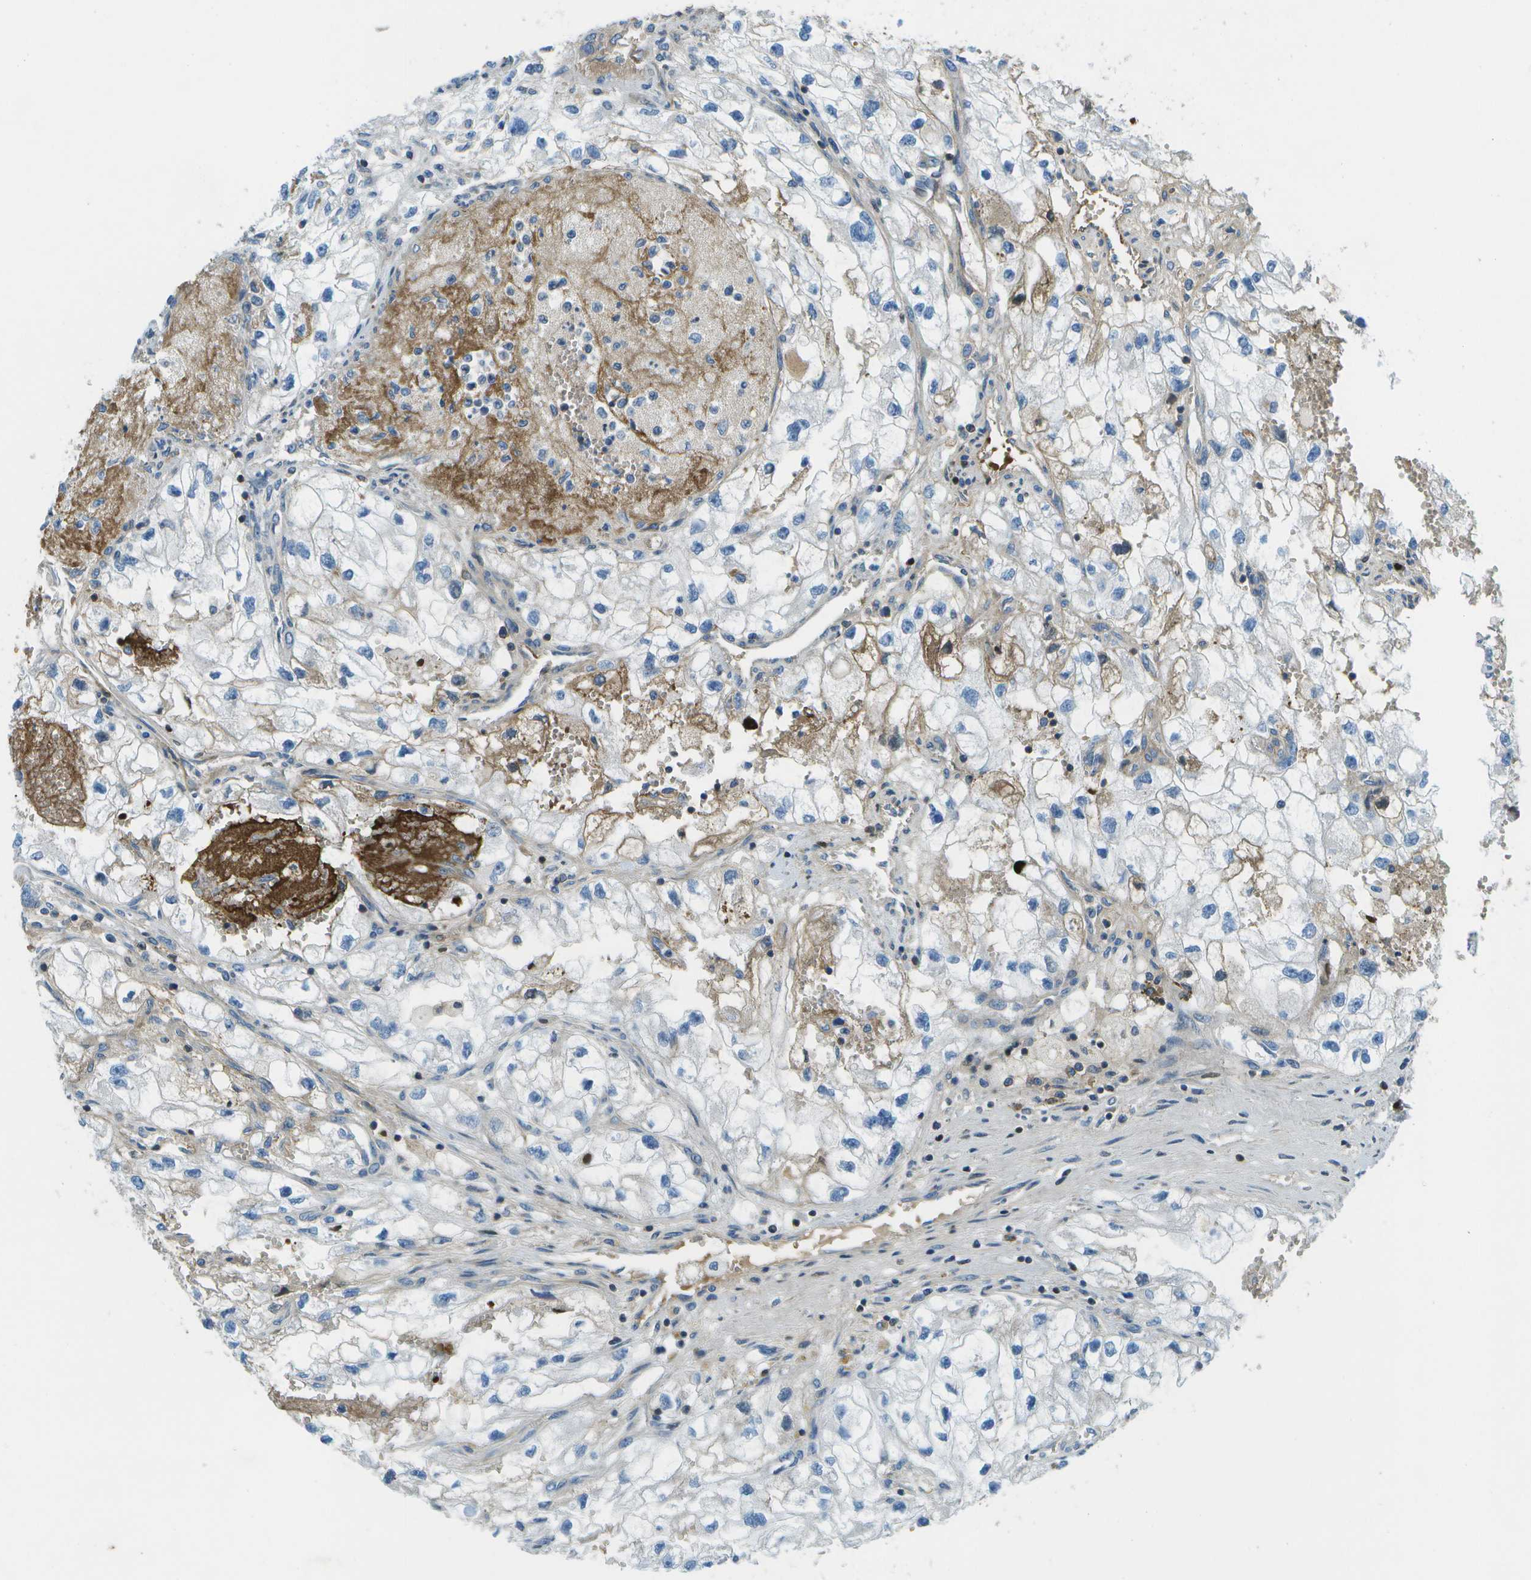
{"staining": {"intensity": "weak", "quantity": "<25%", "location": "cytoplasmic/membranous"}, "tissue": "renal cancer", "cell_type": "Tumor cells", "image_type": "cancer", "snomed": [{"axis": "morphology", "description": "Adenocarcinoma, NOS"}, {"axis": "topography", "description": "Kidney"}], "caption": "A micrograph of human renal cancer is negative for staining in tumor cells. (DAB (3,3'-diaminobenzidine) immunohistochemistry with hematoxylin counter stain).", "gene": "CTIF", "patient": {"sex": "female", "age": 70}}